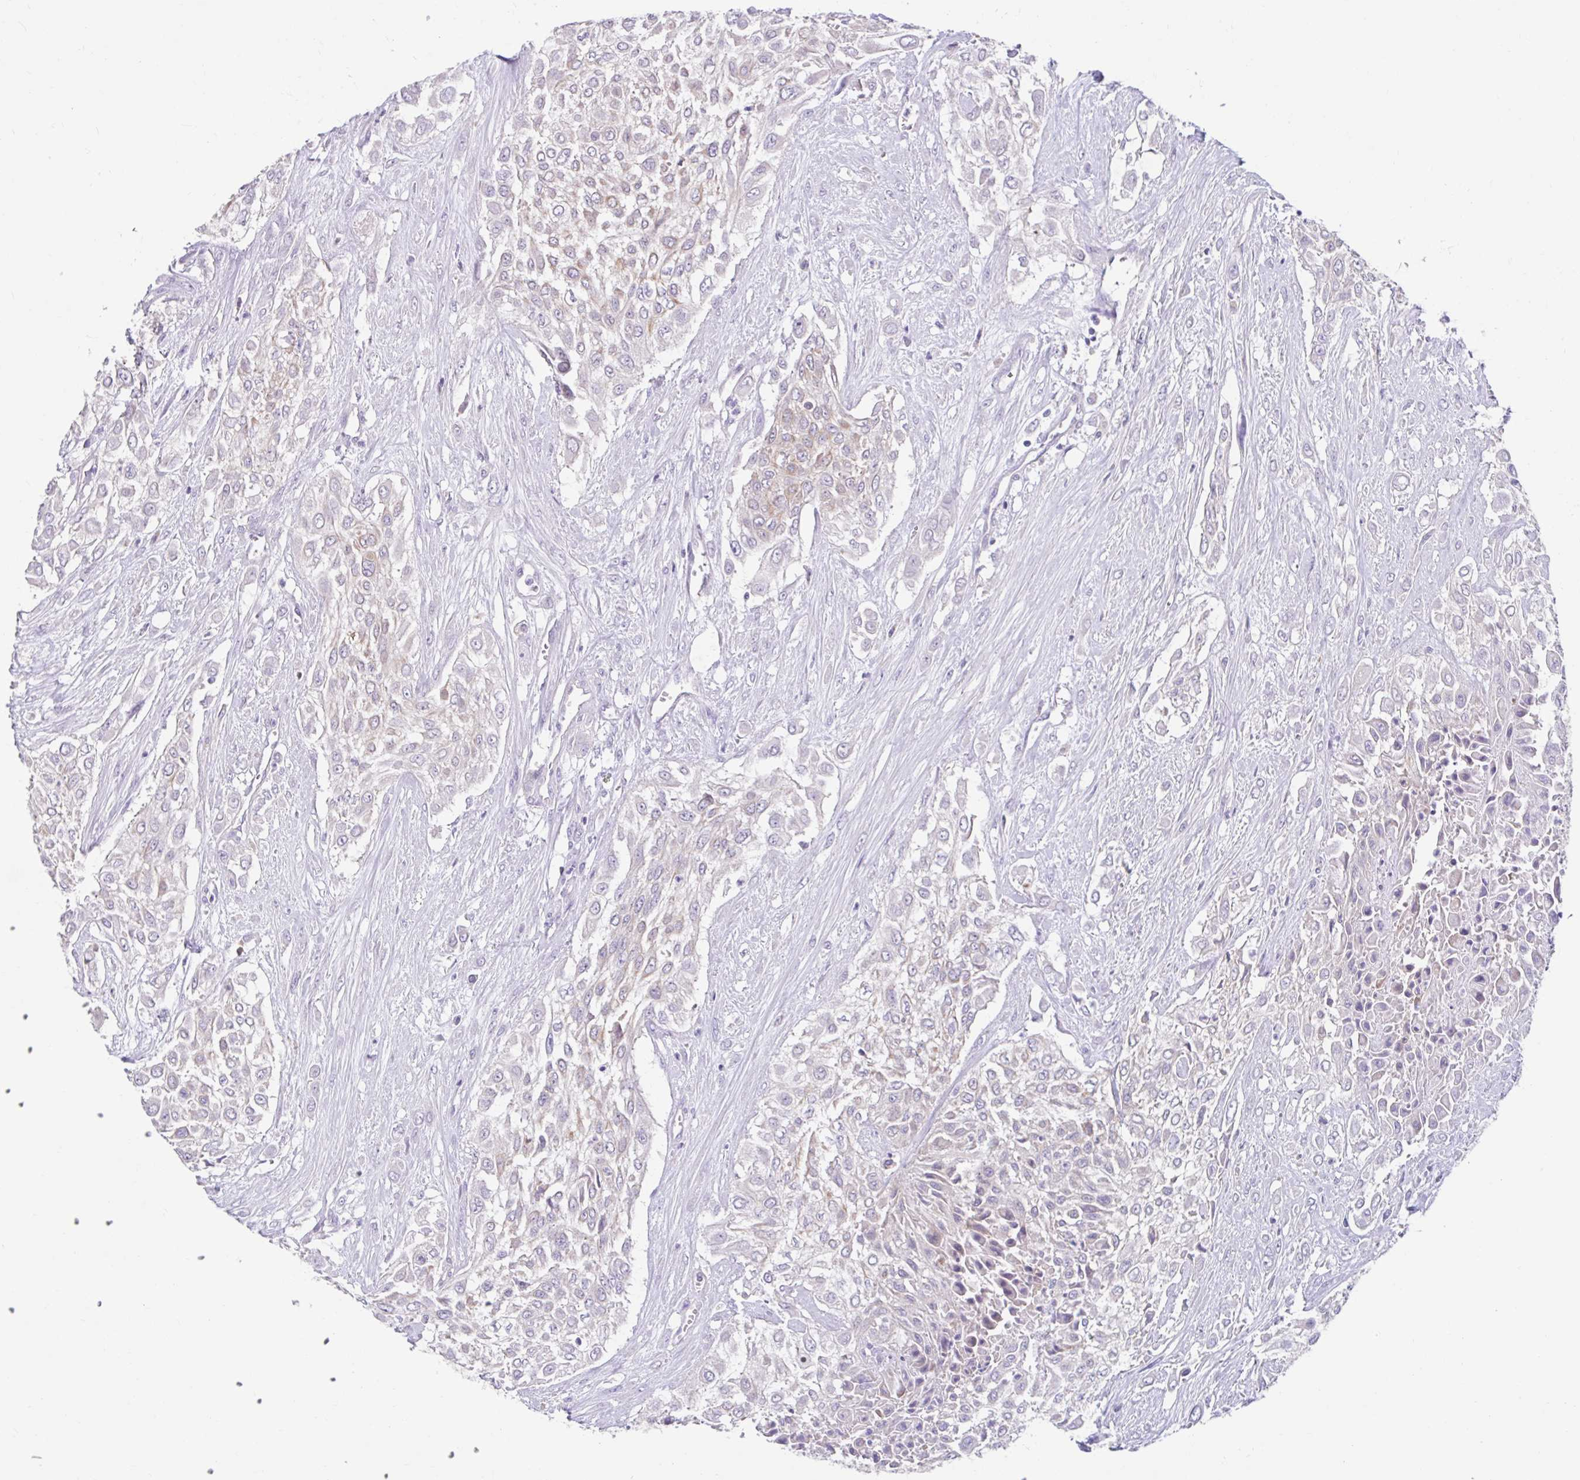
{"staining": {"intensity": "weak", "quantity": "<25%", "location": "cytoplasmic/membranous"}, "tissue": "urothelial cancer", "cell_type": "Tumor cells", "image_type": "cancer", "snomed": [{"axis": "morphology", "description": "Urothelial carcinoma, High grade"}, {"axis": "topography", "description": "Urinary bladder"}], "caption": "High magnification brightfield microscopy of urothelial cancer stained with DAB (3,3'-diaminobenzidine) (brown) and counterstained with hematoxylin (blue): tumor cells show no significant staining.", "gene": "ZNF33A", "patient": {"sex": "male", "age": 57}}